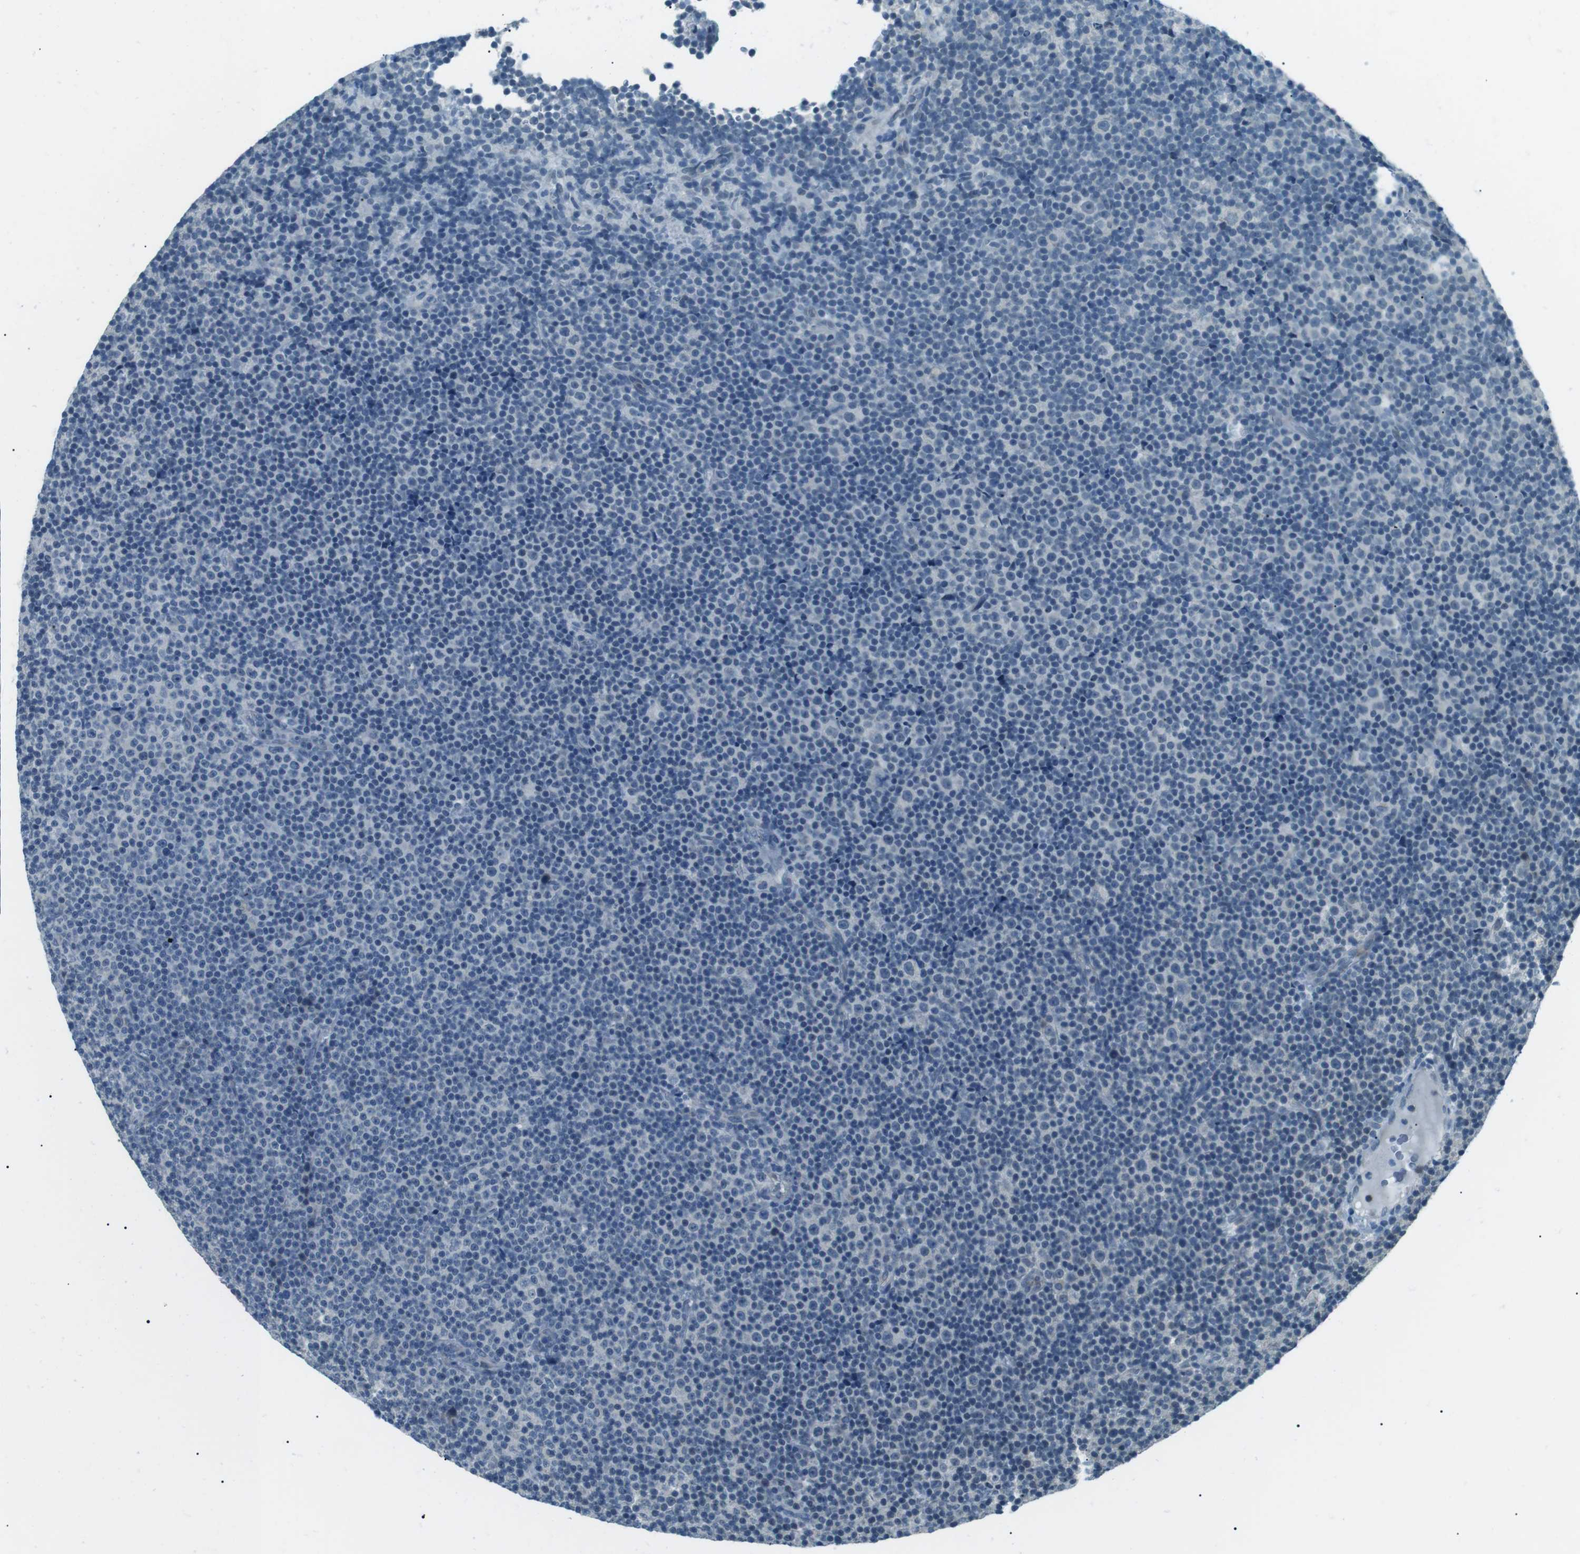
{"staining": {"intensity": "negative", "quantity": "none", "location": "none"}, "tissue": "lymphoma", "cell_type": "Tumor cells", "image_type": "cancer", "snomed": [{"axis": "morphology", "description": "Malignant lymphoma, non-Hodgkin's type, Low grade"}, {"axis": "topography", "description": "Lymph node"}], "caption": "Immunohistochemistry (IHC) micrograph of human malignant lymphoma, non-Hodgkin's type (low-grade) stained for a protein (brown), which displays no staining in tumor cells. (Stains: DAB (3,3'-diaminobenzidine) immunohistochemistry (IHC) with hematoxylin counter stain, Microscopy: brightfield microscopy at high magnification).", "gene": "SERPINB2", "patient": {"sex": "female", "age": 67}}